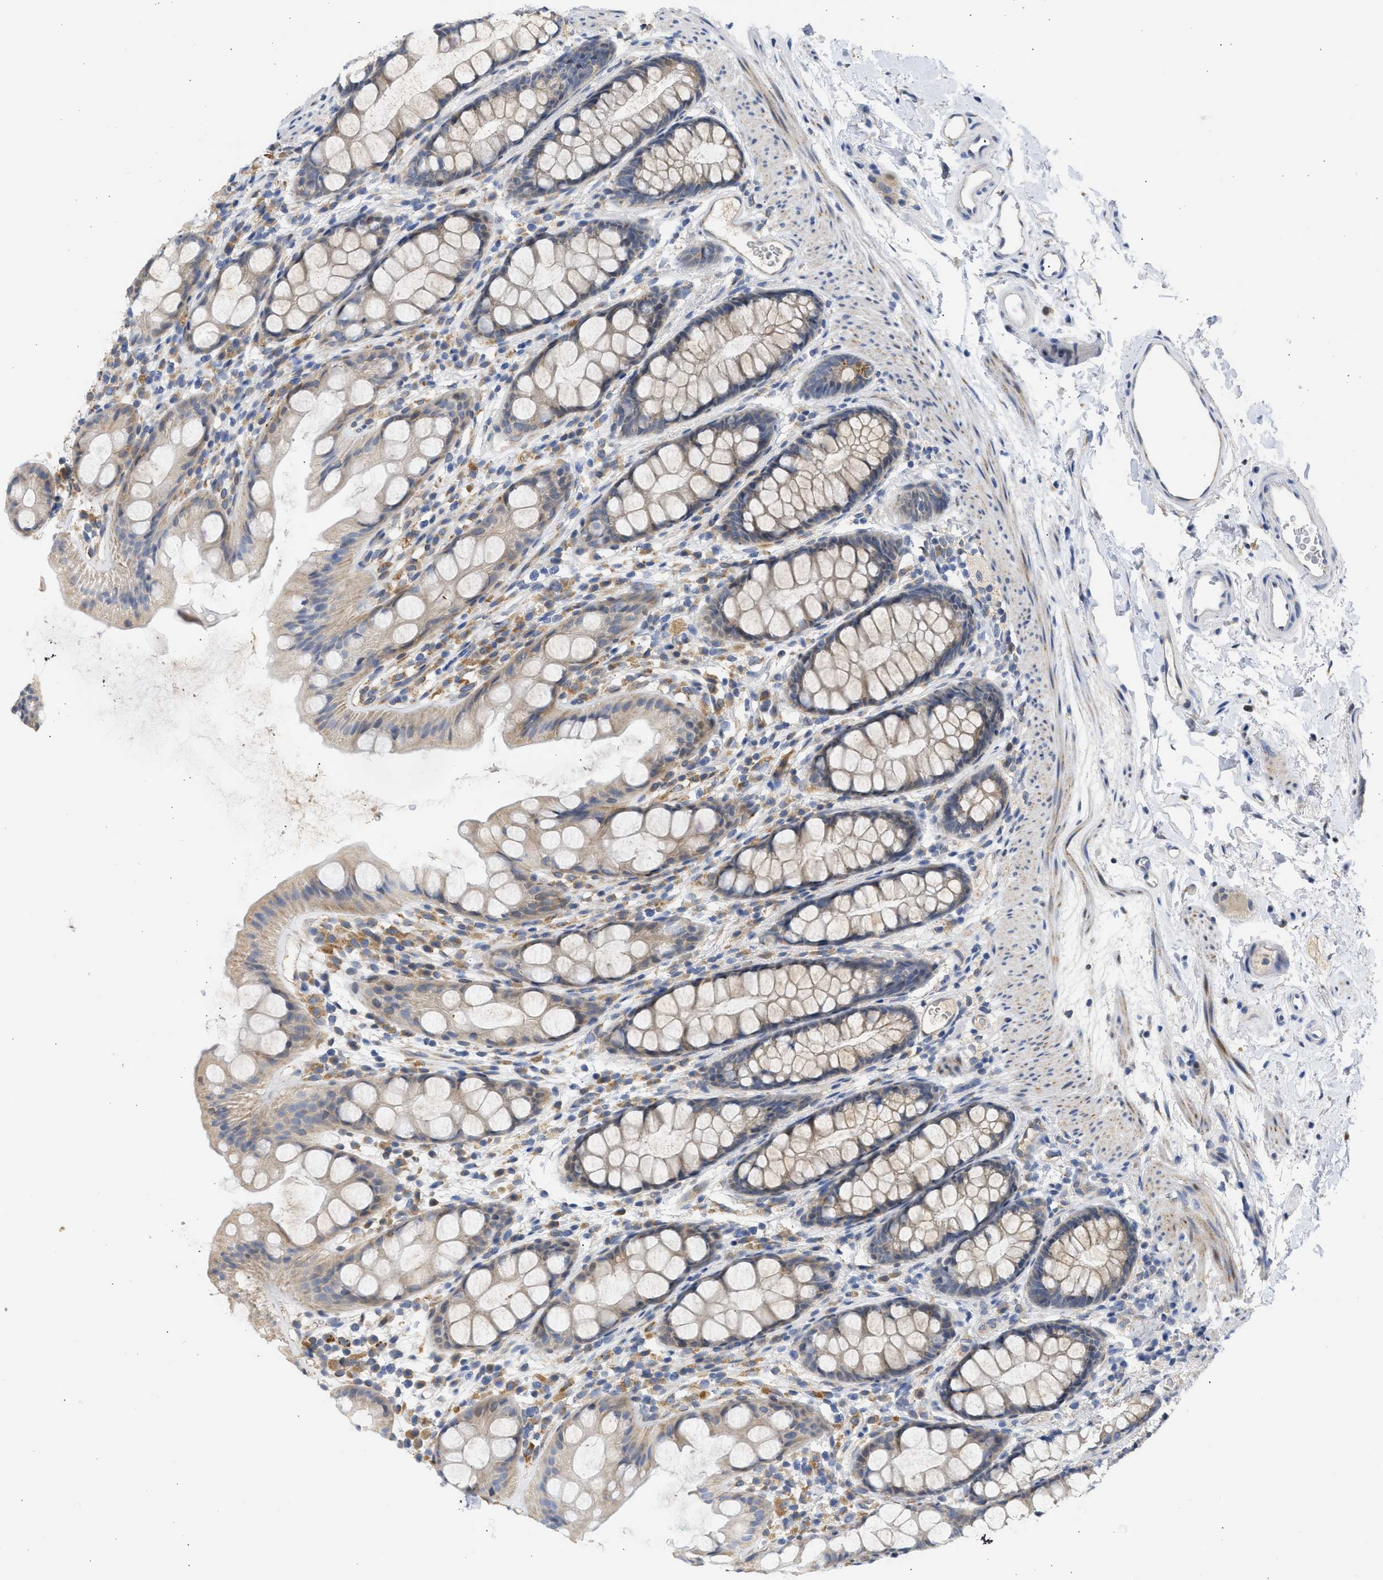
{"staining": {"intensity": "weak", "quantity": "<25%", "location": "cytoplasmic/membranous"}, "tissue": "rectum", "cell_type": "Glandular cells", "image_type": "normal", "snomed": [{"axis": "morphology", "description": "Normal tissue, NOS"}, {"axis": "topography", "description": "Rectum"}], "caption": "Glandular cells are negative for protein expression in unremarkable human rectum. (DAB (3,3'-diaminobenzidine) immunohistochemistry (IHC) visualized using brightfield microscopy, high magnification).", "gene": "TMED1", "patient": {"sex": "female", "age": 65}}